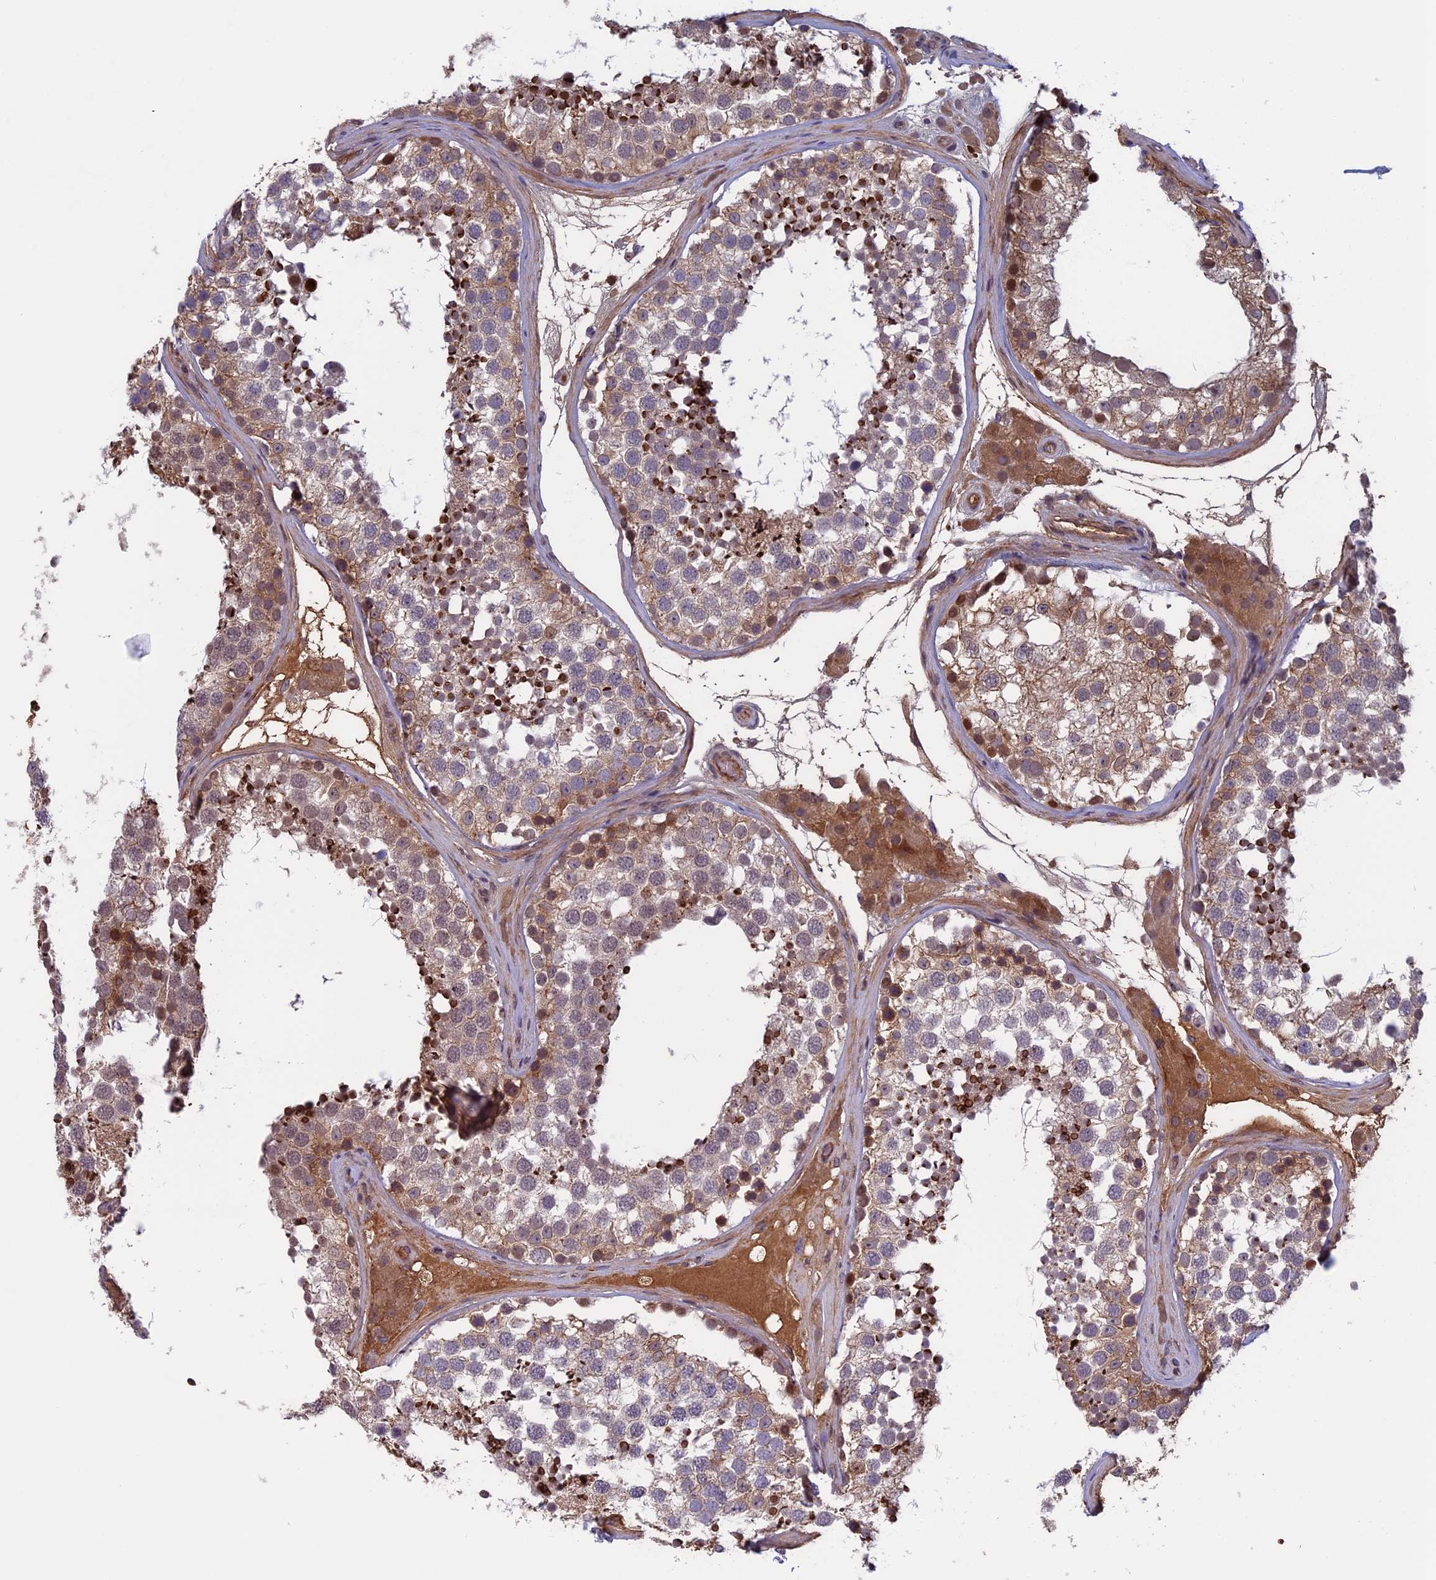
{"staining": {"intensity": "strong", "quantity": "25%-75%", "location": "cytoplasmic/membranous"}, "tissue": "testis", "cell_type": "Cells in seminiferous ducts", "image_type": "normal", "snomed": [{"axis": "morphology", "description": "Normal tissue, NOS"}, {"axis": "topography", "description": "Testis"}], "caption": "Immunohistochemical staining of benign testis displays high levels of strong cytoplasmic/membranous staining in approximately 25%-75% of cells in seminiferous ducts.", "gene": "FADS1", "patient": {"sex": "male", "age": 46}}